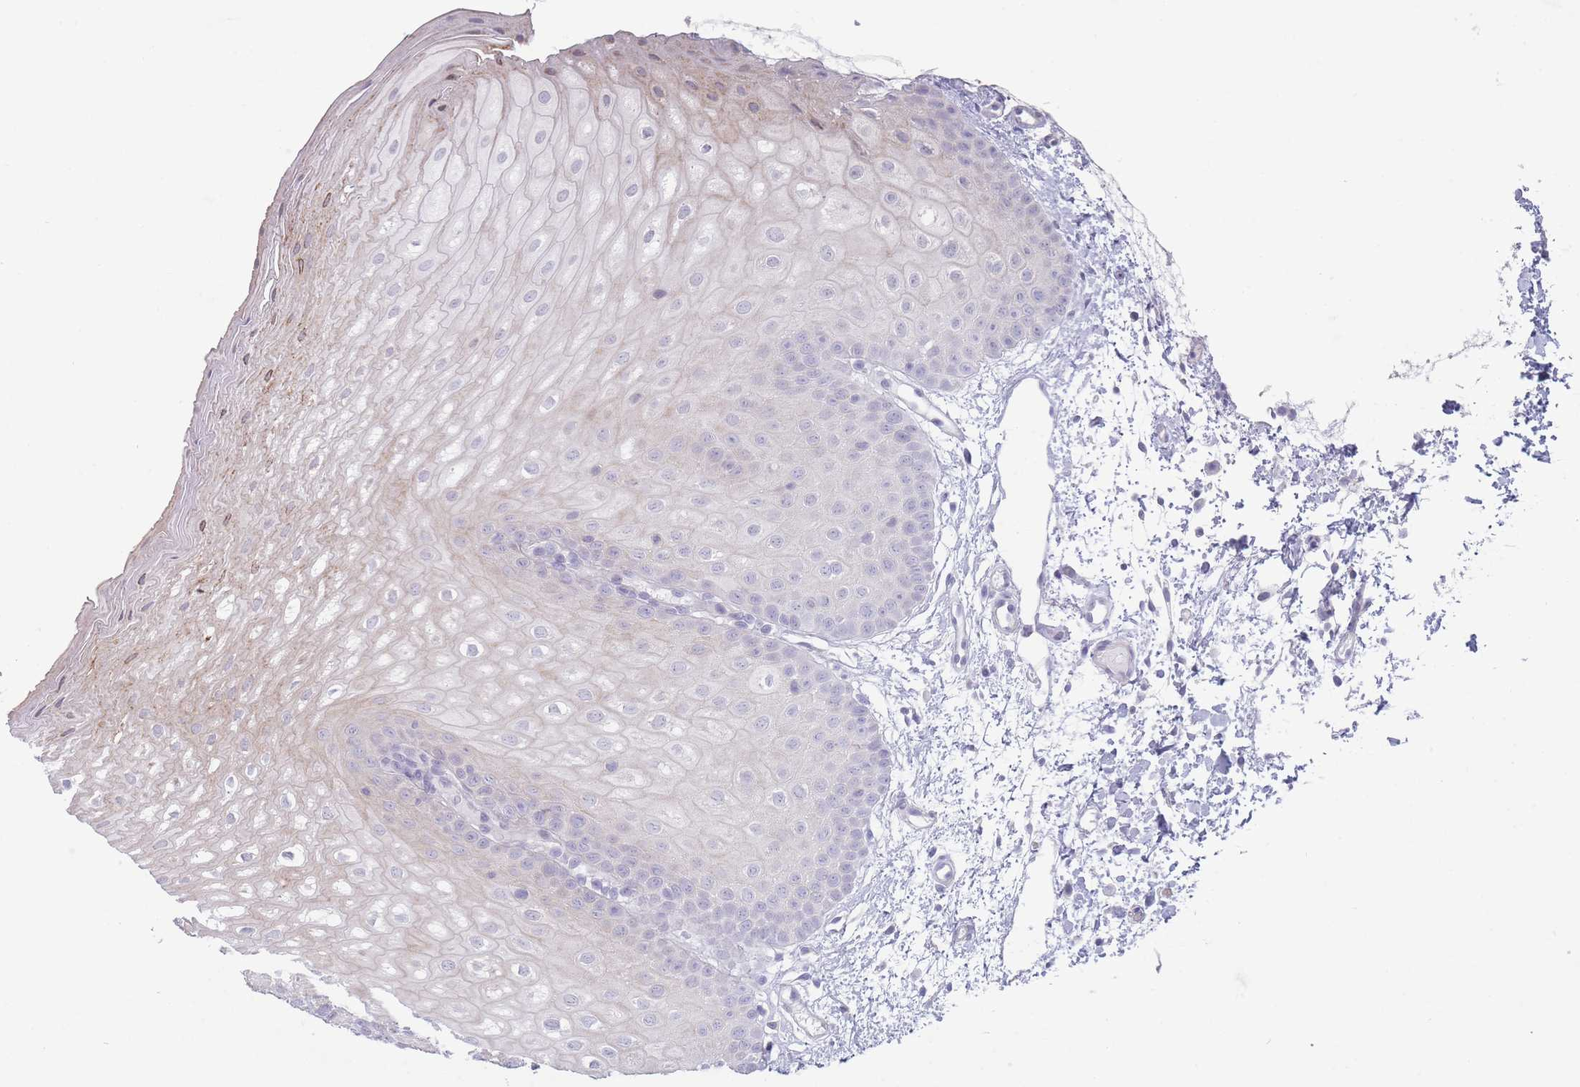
{"staining": {"intensity": "negative", "quantity": "none", "location": "none"}, "tissue": "oral mucosa", "cell_type": "Squamous epithelial cells", "image_type": "normal", "snomed": [{"axis": "morphology", "description": "Normal tissue, NOS"}, {"axis": "topography", "description": "Oral tissue"}], "caption": "IHC histopathology image of unremarkable oral mucosa: oral mucosa stained with DAB (3,3'-diaminobenzidine) shows no significant protein staining in squamous epithelial cells.", "gene": "PAIP2B", "patient": {"sex": "female", "age": 67}}